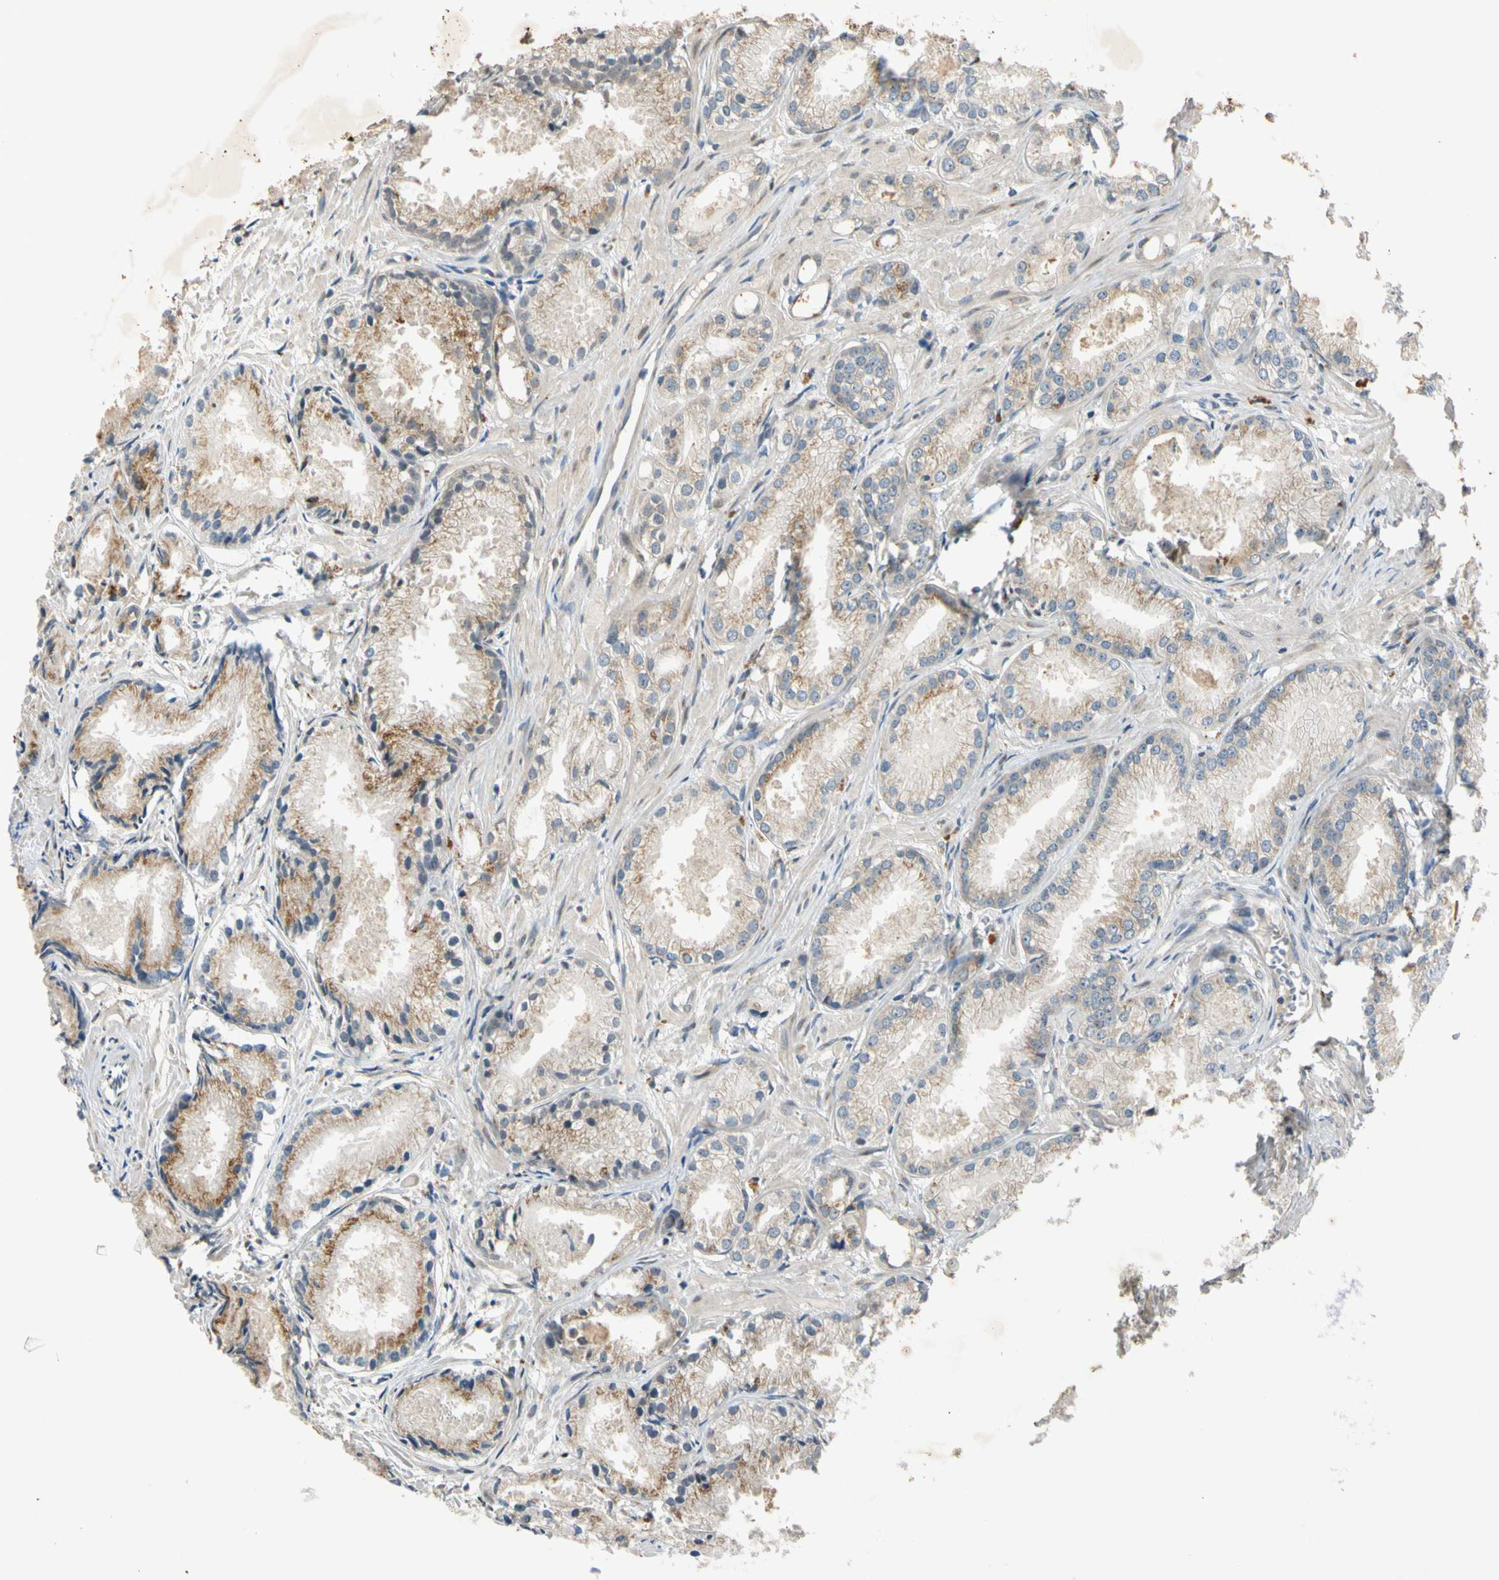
{"staining": {"intensity": "moderate", "quantity": ">75%", "location": "cytoplasmic/membranous"}, "tissue": "prostate cancer", "cell_type": "Tumor cells", "image_type": "cancer", "snomed": [{"axis": "morphology", "description": "Adenocarcinoma, Low grade"}, {"axis": "topography", "description": "Prostate"}], "caption": "Prostate cancer (adenocarcinoma (low-grade)) stained for a protein demonstrates moderate cytoplasmic/membranous positivity in tumor cells. The protein of interest is shown in brown color, while the nuclei are stained blue.", "gene": "RPS6KB2", "patient": {"sex": "male", "age": 72}}